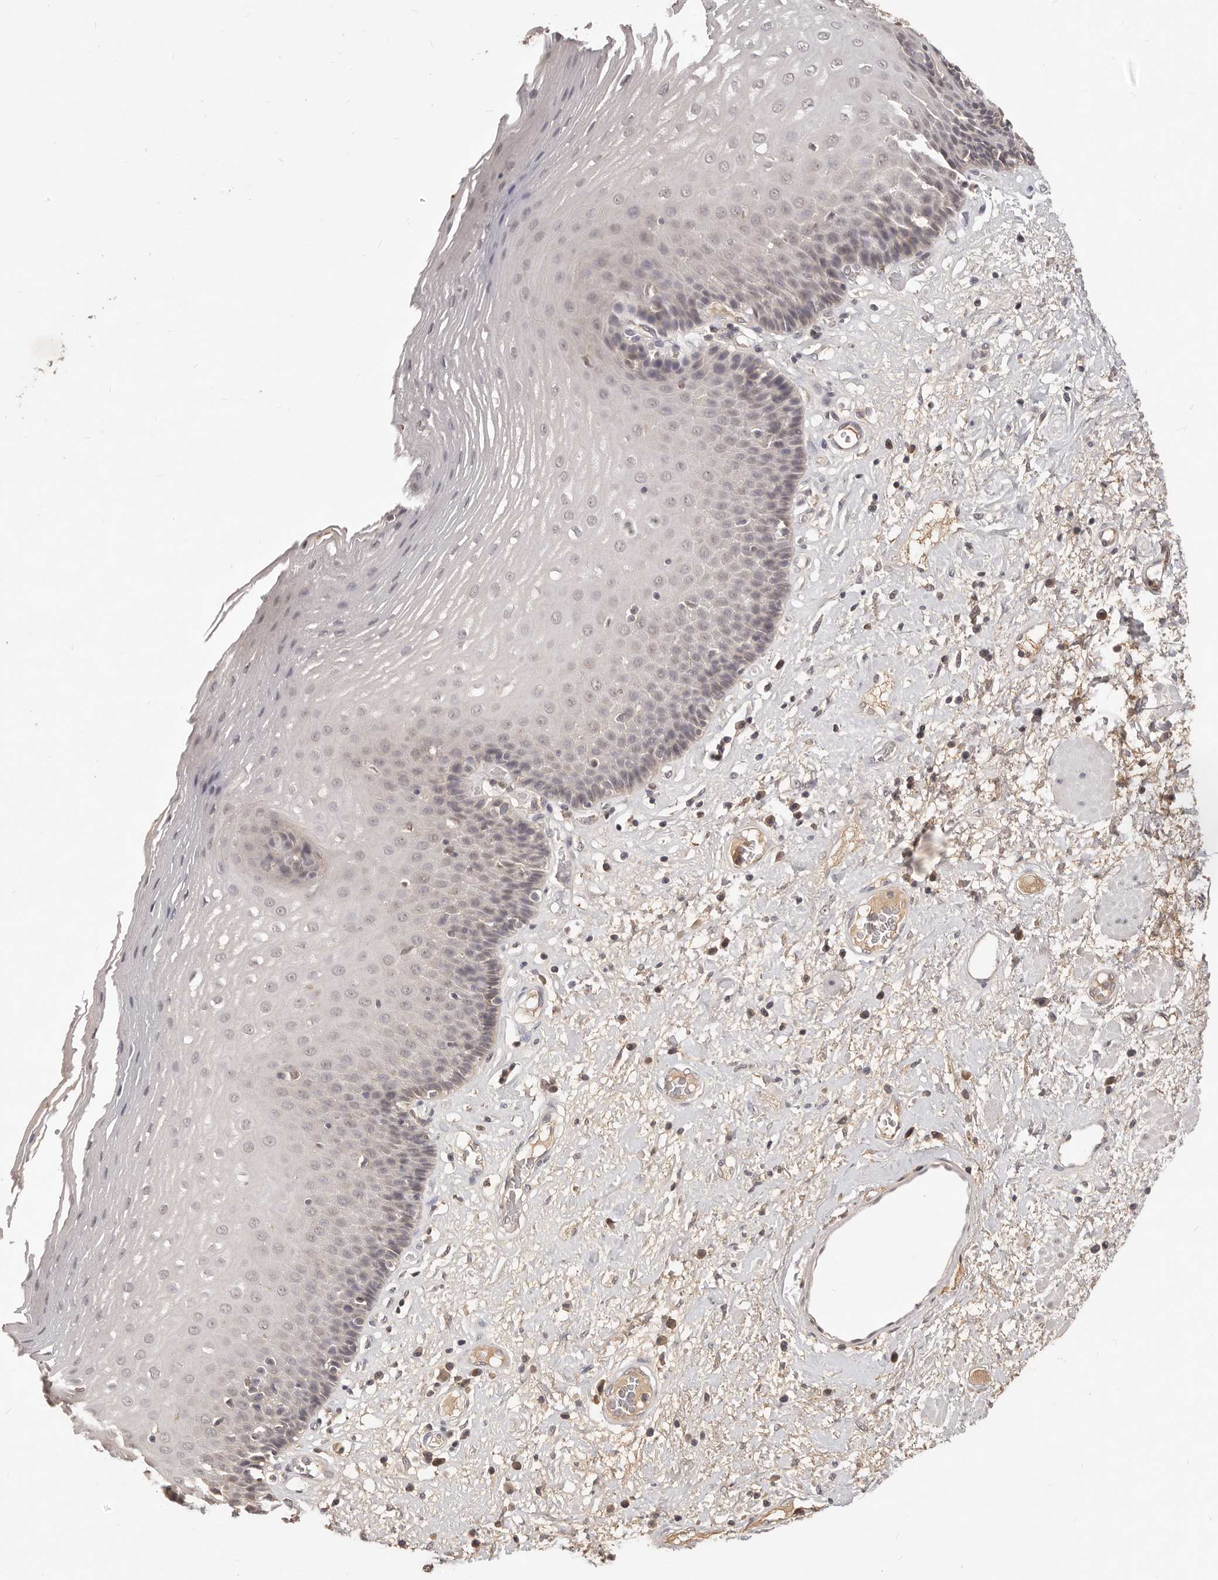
{"staining": {"intensity": "weak", "quantity": "<25%", "location": "nuclear"}, "tissue": "esophagus", "cell_type": "Squamous epithelial cells", "image_type": "normal", "snomed": [{"axis": "morphology", "description": "Normal tissue, NOS"}, {"axis": "morphology", "description": "Adenocarcinoma, NOS"}, {"axis": "topography", "description": "Esophagus"}], "caption": "IHC image of unremarkable esophagus stained for a protein (brown), which displays no positivity in squamous epithelial cells. The staining was performed using DAB to visualize the protein expression in brown, while the nuclei were stained in blue with hematoxylin (Magnification: 20x).", "gene": "TSPAN13", "patient": {"sex": "male", "age": 62}}